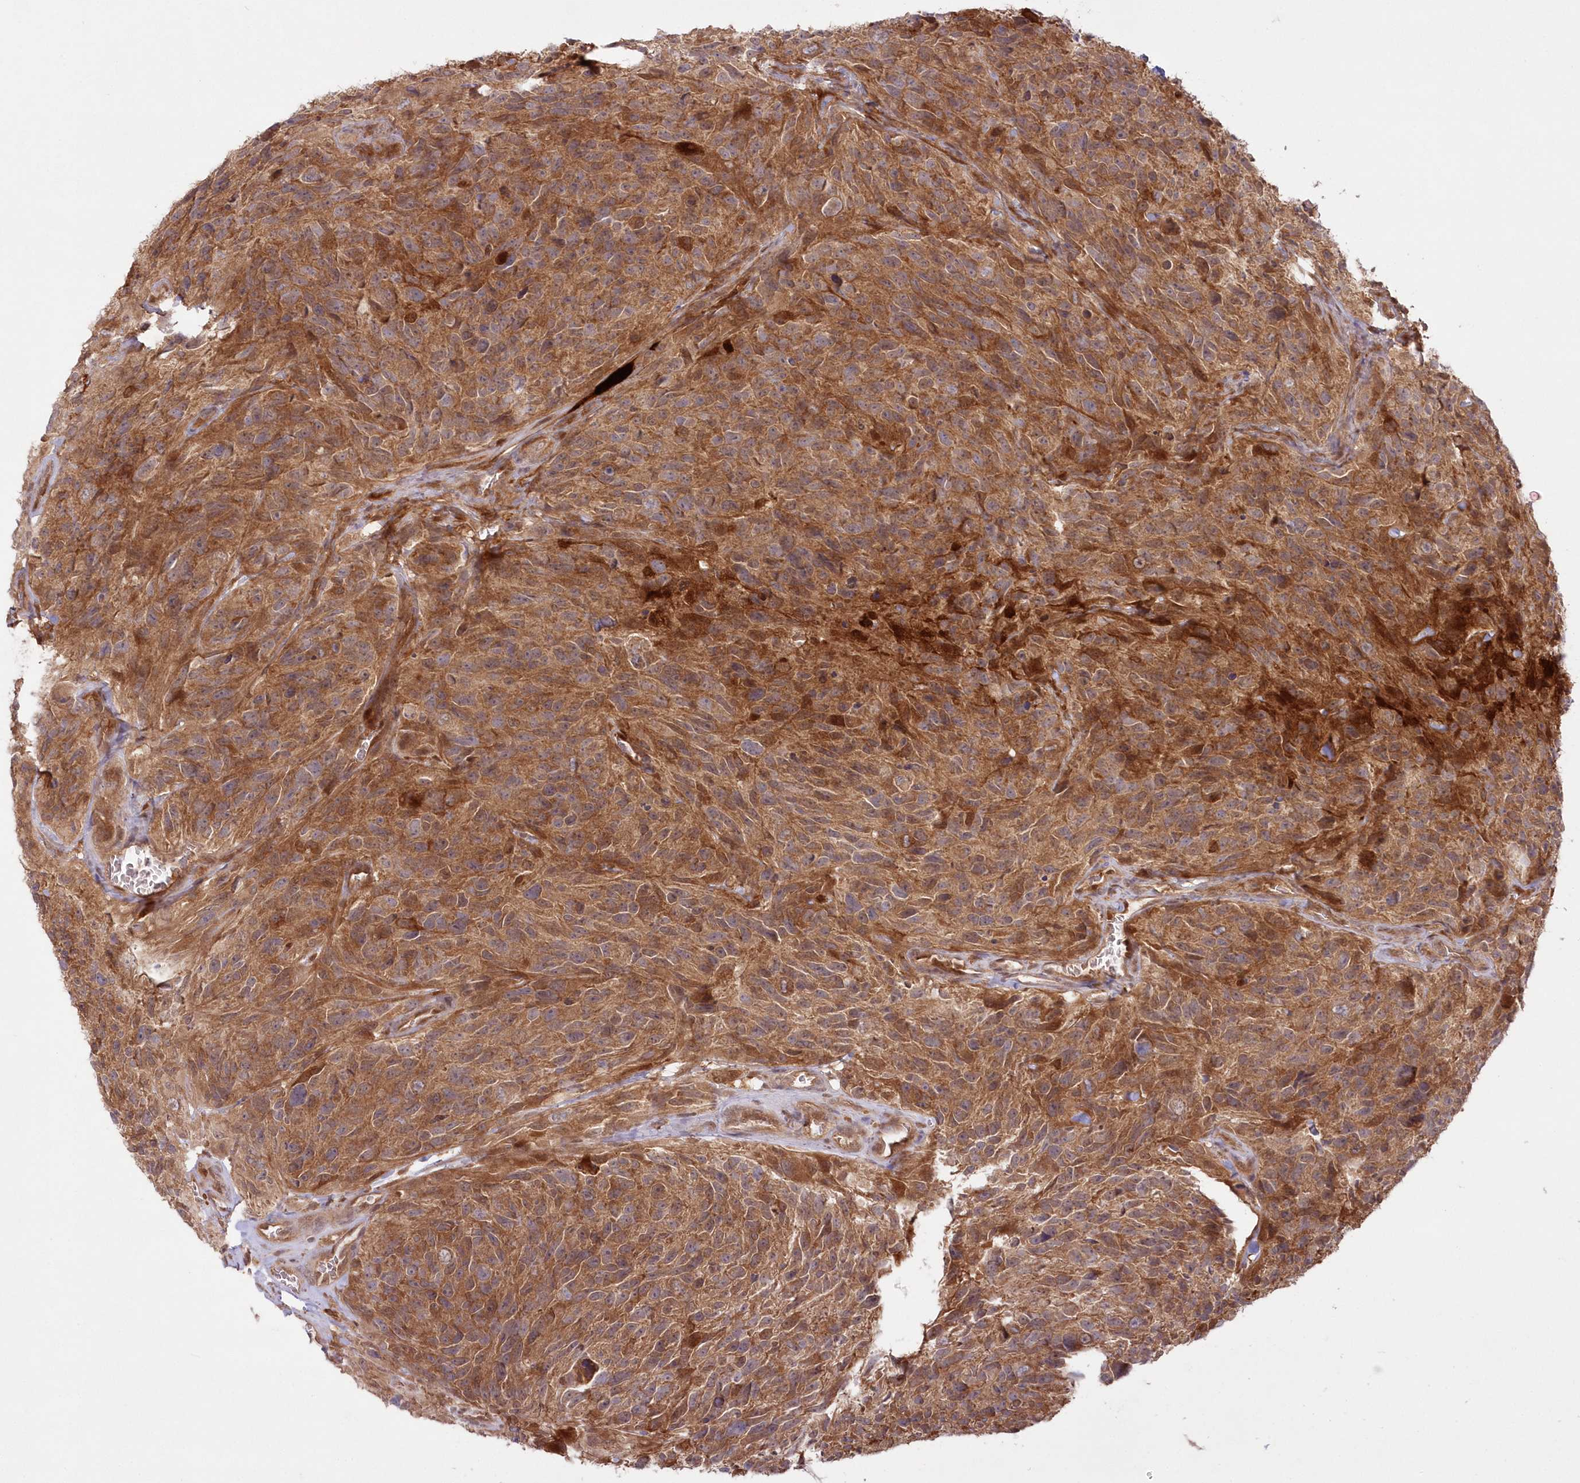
{"staining": {"intensity": "moderate", "quantity": ">75%", "location": "cytoplasmic/membranous"}, "tissue": "glioma", "cell_type": "Tumor cells", "image_type": "cancer", "snomed": [{"axis": "morphology", "description": "Glioma, malignant, High grade"}, {"axis": "topography", "description": "Brain"}], "caption": "Moderate cytoplasmic/membranous positivity for a protein is appreciated in about >75% of tumor cells of malignant high-grade glioma using immunohistochemistry (IHC).", "gene": "GBE1", "patient": {"sex": "male", "age": 69}}